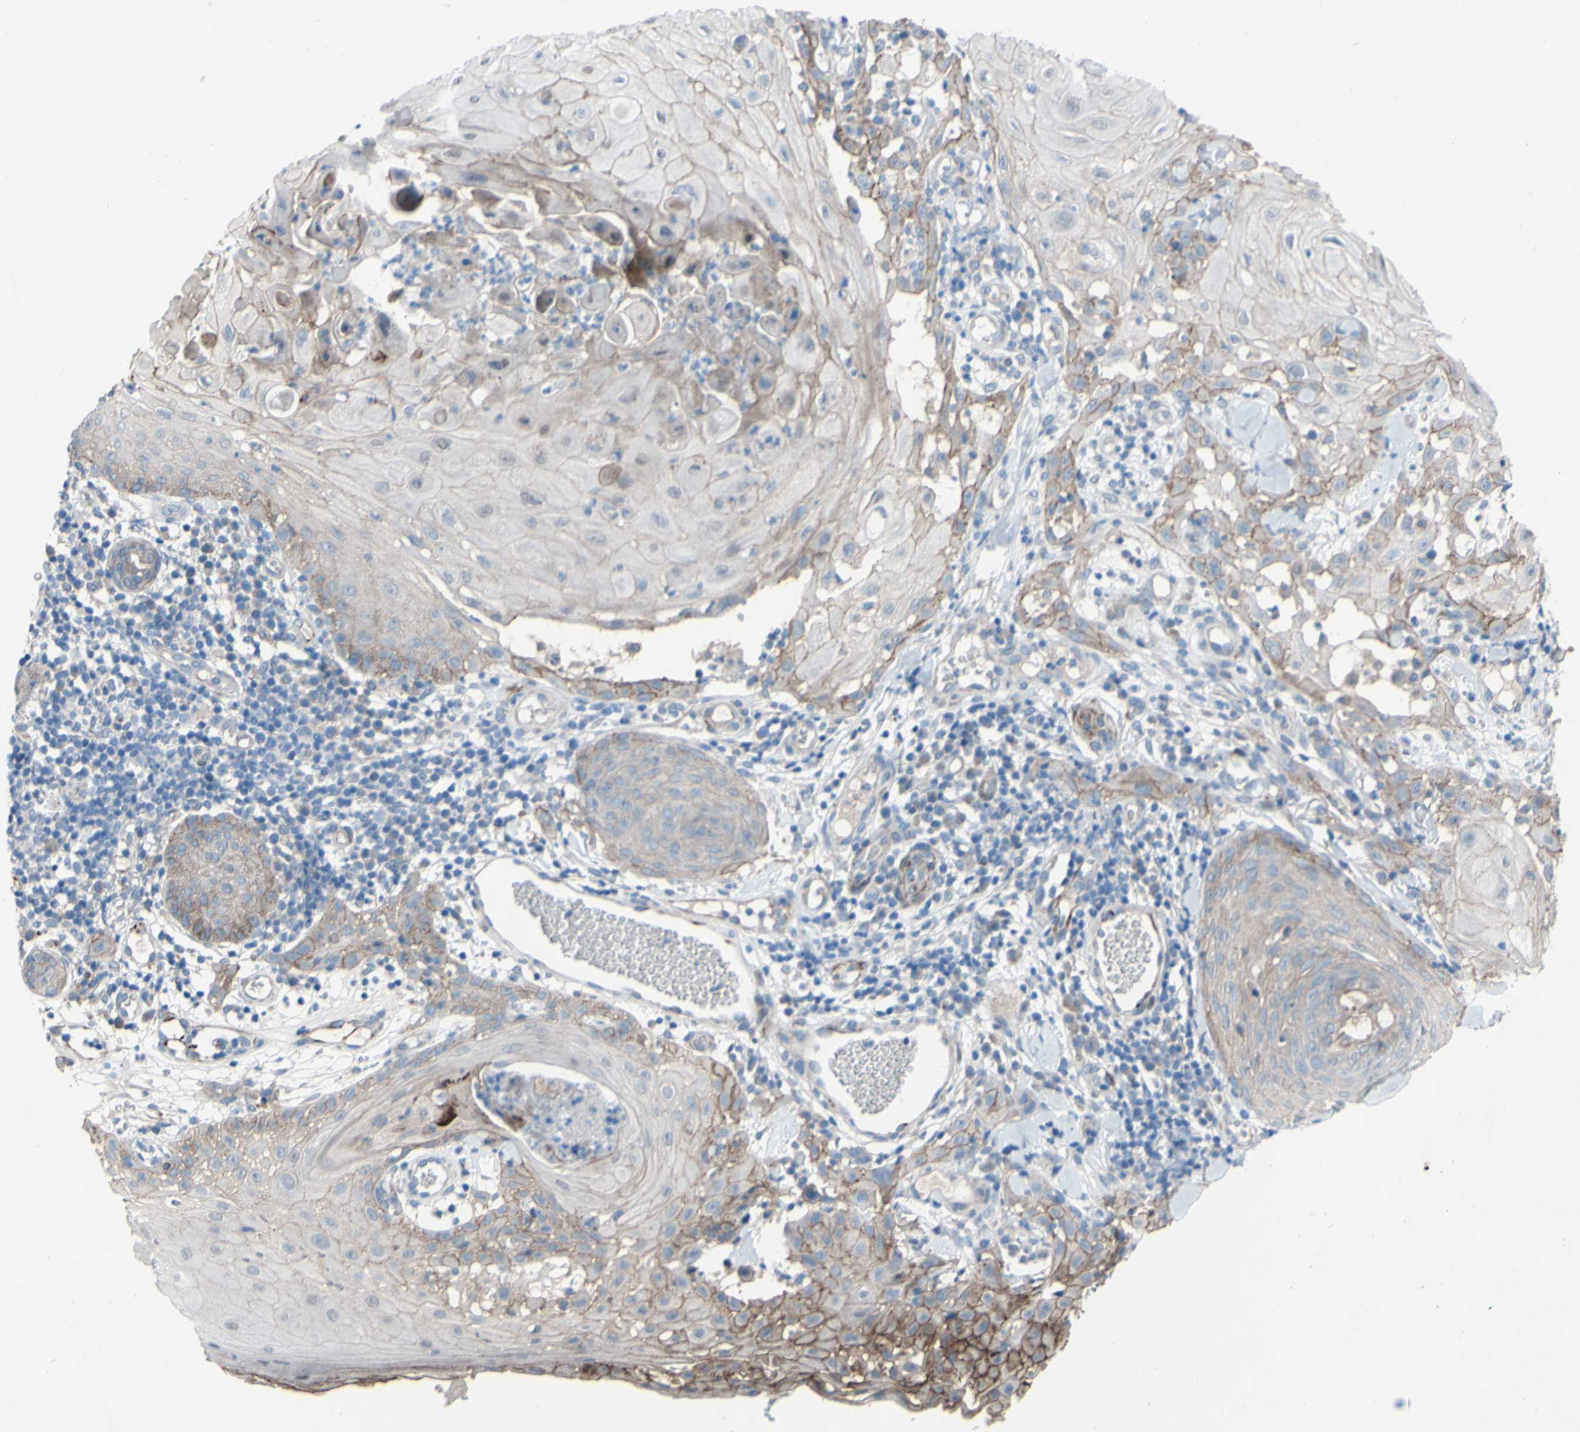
{"staining": {"intensity": "moderate", "quantity": "25%-75%", "location": "cytoplasmic/membranous"}, "tissue": "skin cancer", "cell_type": "Tumor cells", "image_type": "cancer", "snomed": [{"axis": "morphology", "description": "Squamous cell carcinoma, NOS"}, {"axis": "topography", "description": "Skin"}], "caption": "Immunohistochemical staining of human skin cancer demonstrates moderate cytoplasmic/membranous protein staining in approximately 25%-75% of tumor cells.", "gene": "CDCP1", "patient": {"sex": "male", "age": 24}}